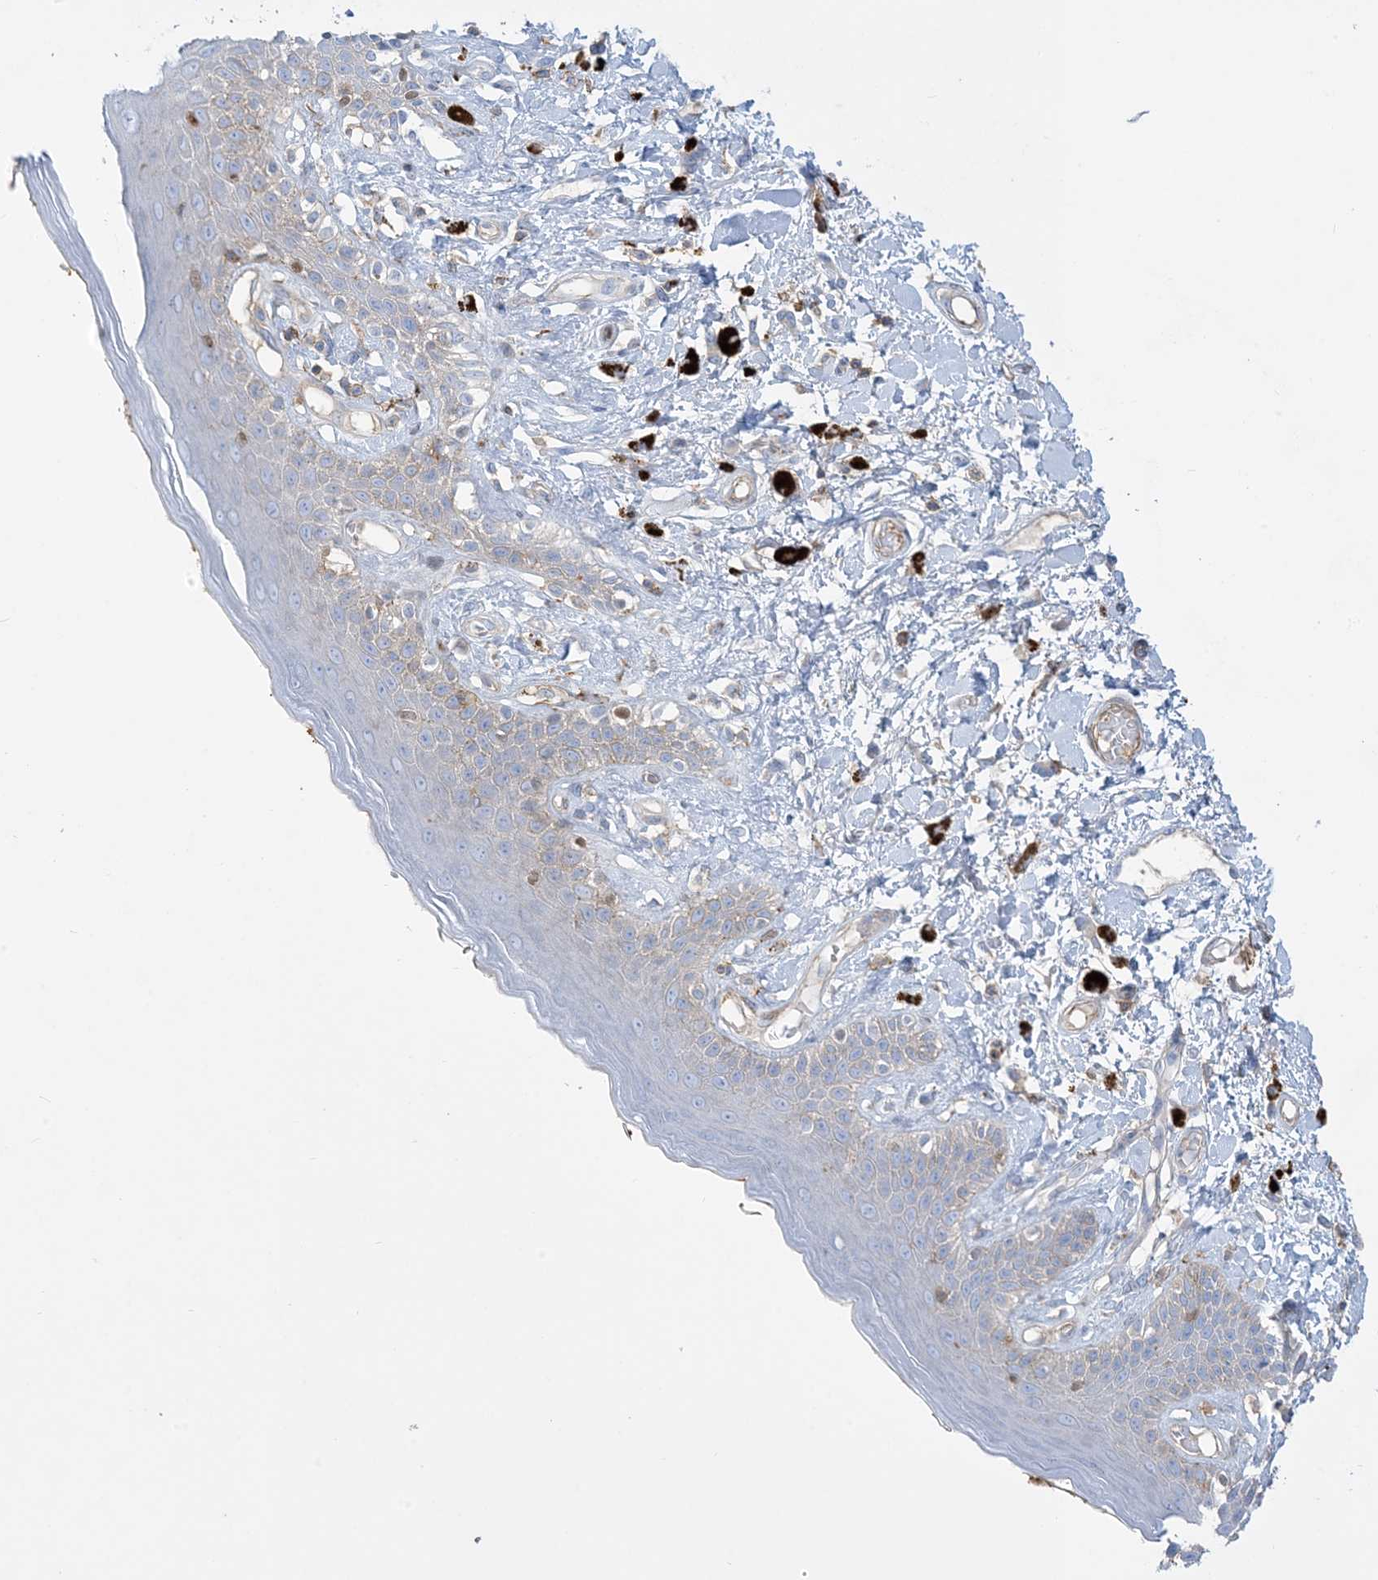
{"staining": {"intensity": "weak", "quantity": "<25%", "location": "cytoplasmic/membranous"}, "tissue": "skin", "cell_type": "Epidermal cells", "image_type": "normal", "snomed": [{"axis": "morphology", "description": "Normal tissue, NOS"}, {"axis": "topography", "description": "Anal"}], "caption": "A high-resolution histopathology image shows immunohistochemistry staining of benign skin, which reveals no significant expression in epidermal cells. (DAB (3,3'-diaminobenzidine) IHC with hematoxylin counter stain).", "gene": "GTF3C2", "patient": {"sex": "female", "age": 78}}